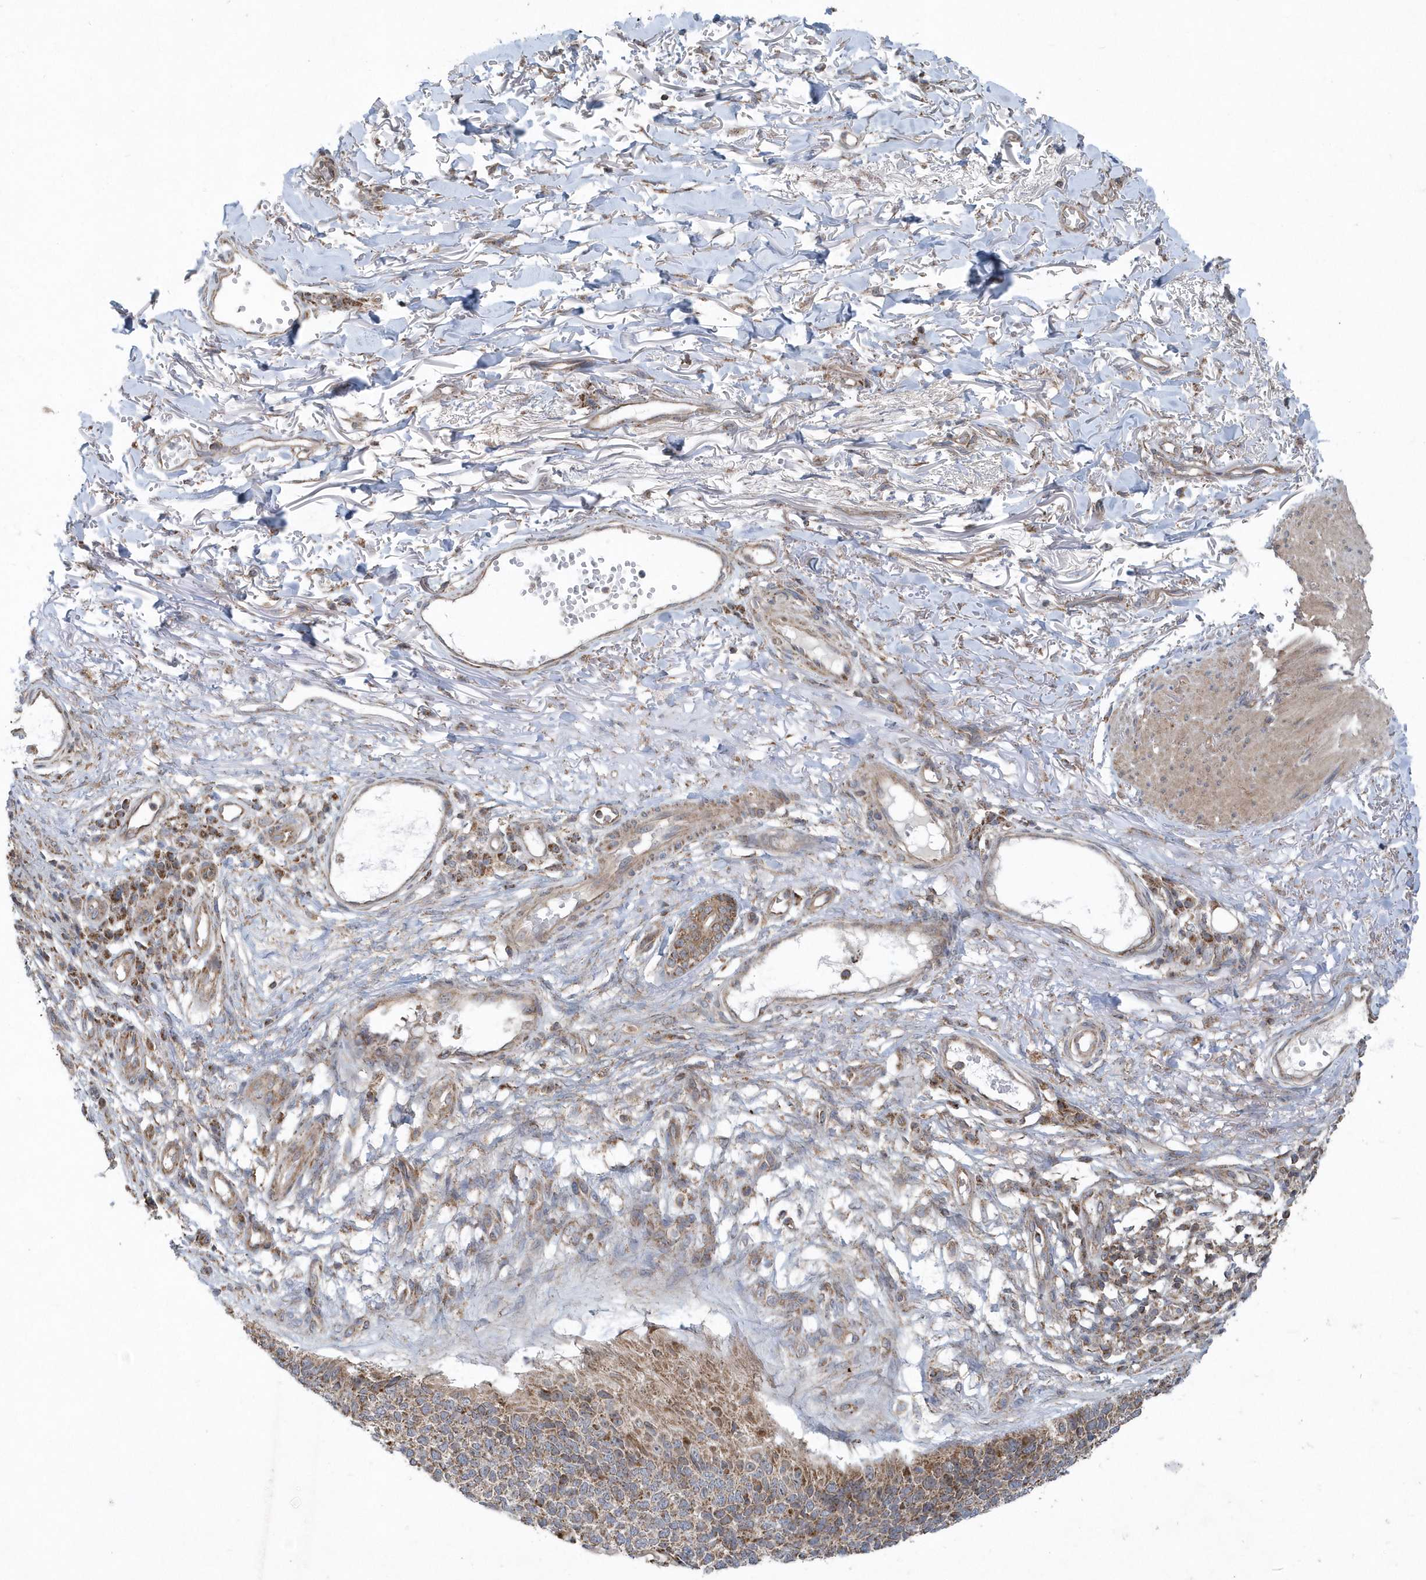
{"staining": {"intensity": "moderate", "quantity": ">75%", "location": "cytoplasmic/membranous"}, "tissue": "skin cancer", "cell_type": "Tumor cells", "image_type": "cancer", "snomed": [{"axis": "morphology", "description": "Basal cell carcinoma"}, {"axis": "topography", "description": "Skin"}], "caption": "Immunohistochemical staining of basal cell carcinoma (skin) displays moderate cytoplasmic/membranous protein staining in about >75% of tumor cells.", "gene": "PPP1R7", "patient": {"sex": "female", "age": 84}}